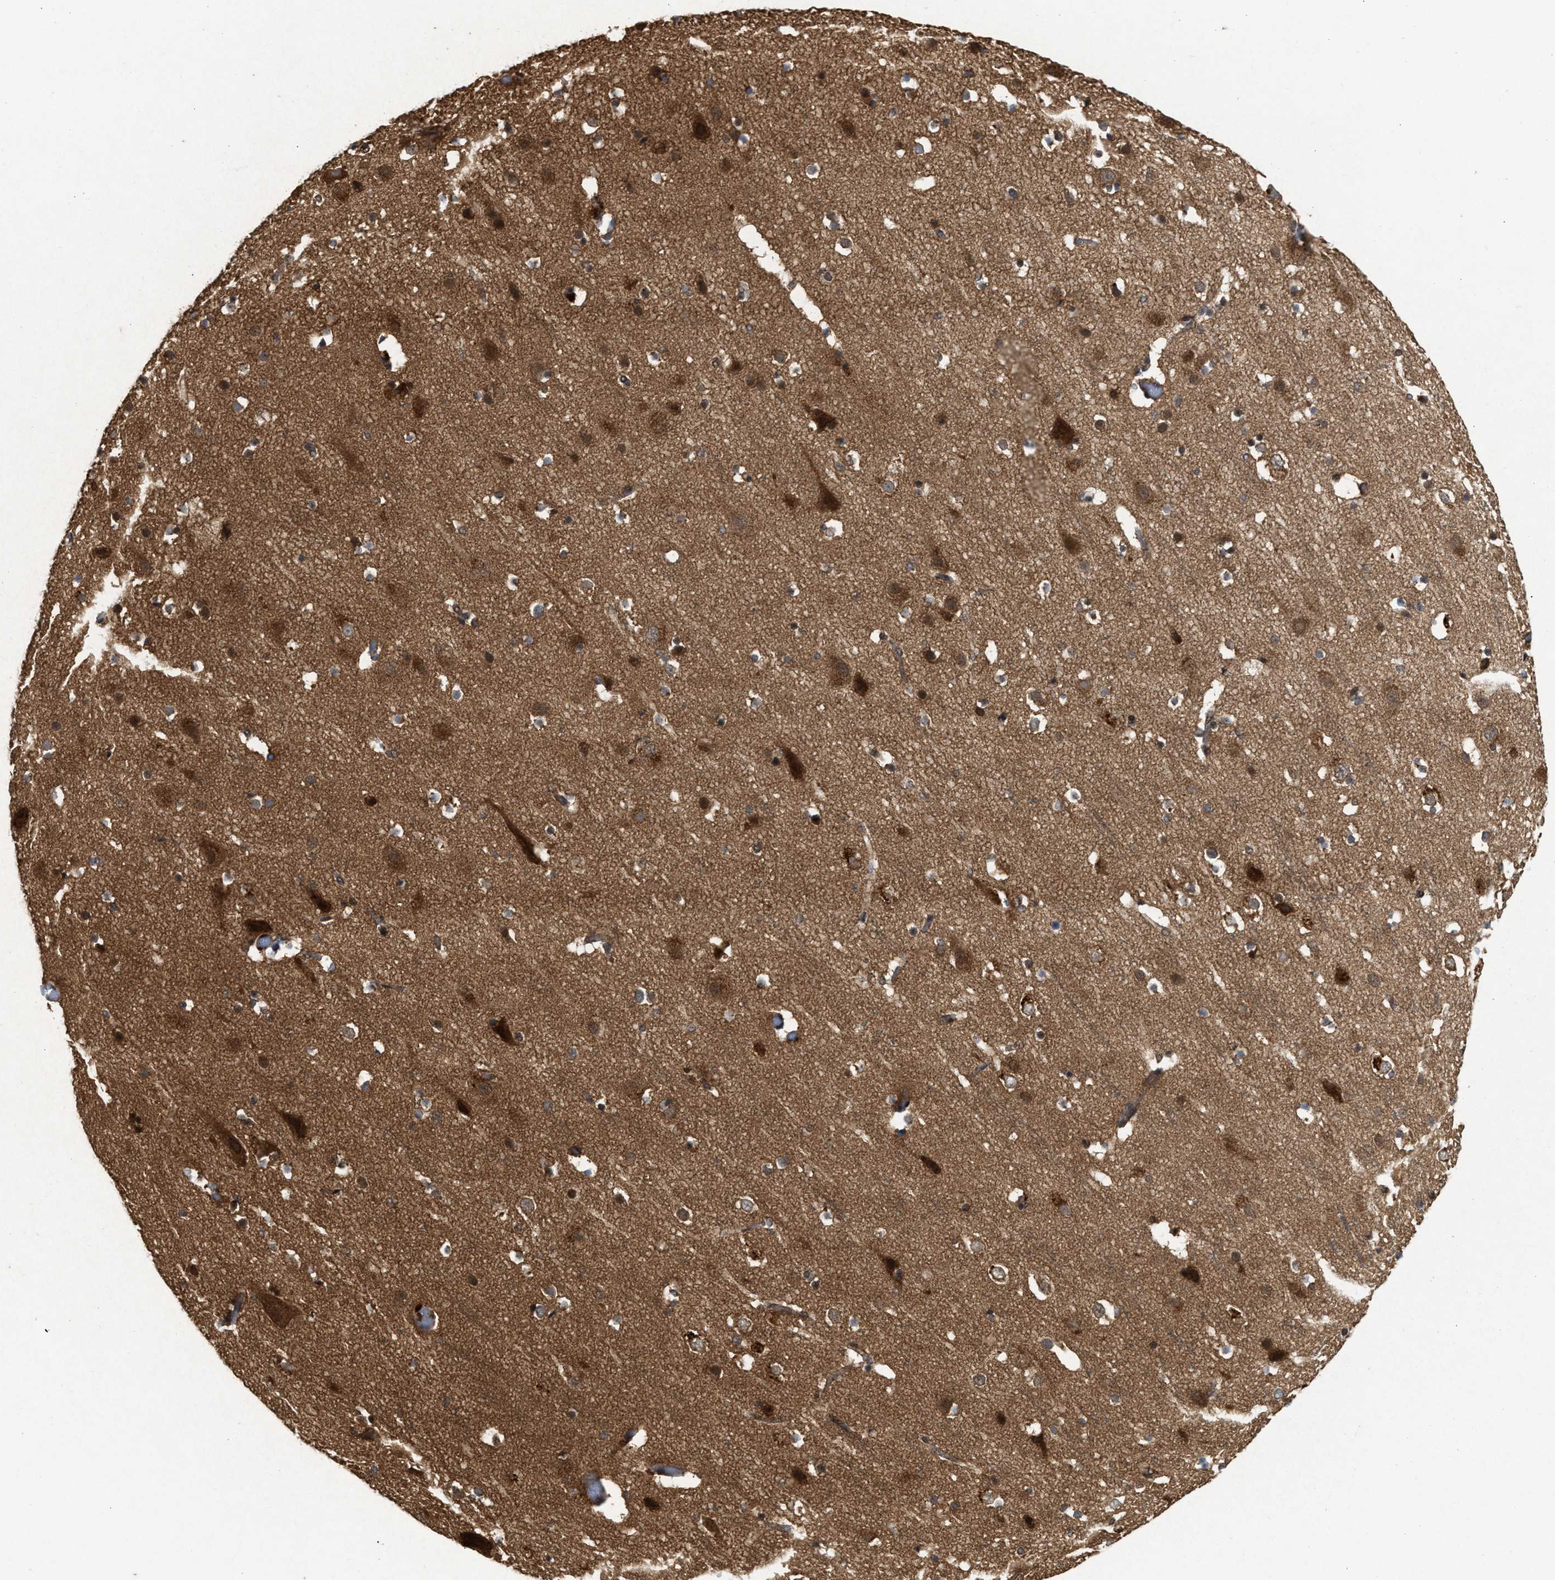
{"staining": {"intensity": "moderate", "quantity": ">75%", "location": "cytoplasmic/membranous"}, "tissue": "cerebral cortex", "cell_type": "Endothelial cells", "image_type": "normal", "snomed": [{"axis": "morphology", "description": "Normal tissue, NOS"}, {"axis": "topography", "description": "Cerebral cortex"}], "caption": "Endothelial cells reveal moderate cytoplasmic/membranous staining in approximately >75% of cells in normal cerebral cortex. (Stains: DAB (3,3'-diaminobenzidine) in brown, nuclei in blue, Microscopy: brightfield microscopy at high magnification).", "gene": "CFLAR", "patient": {"sex": "male", "age": 45}}